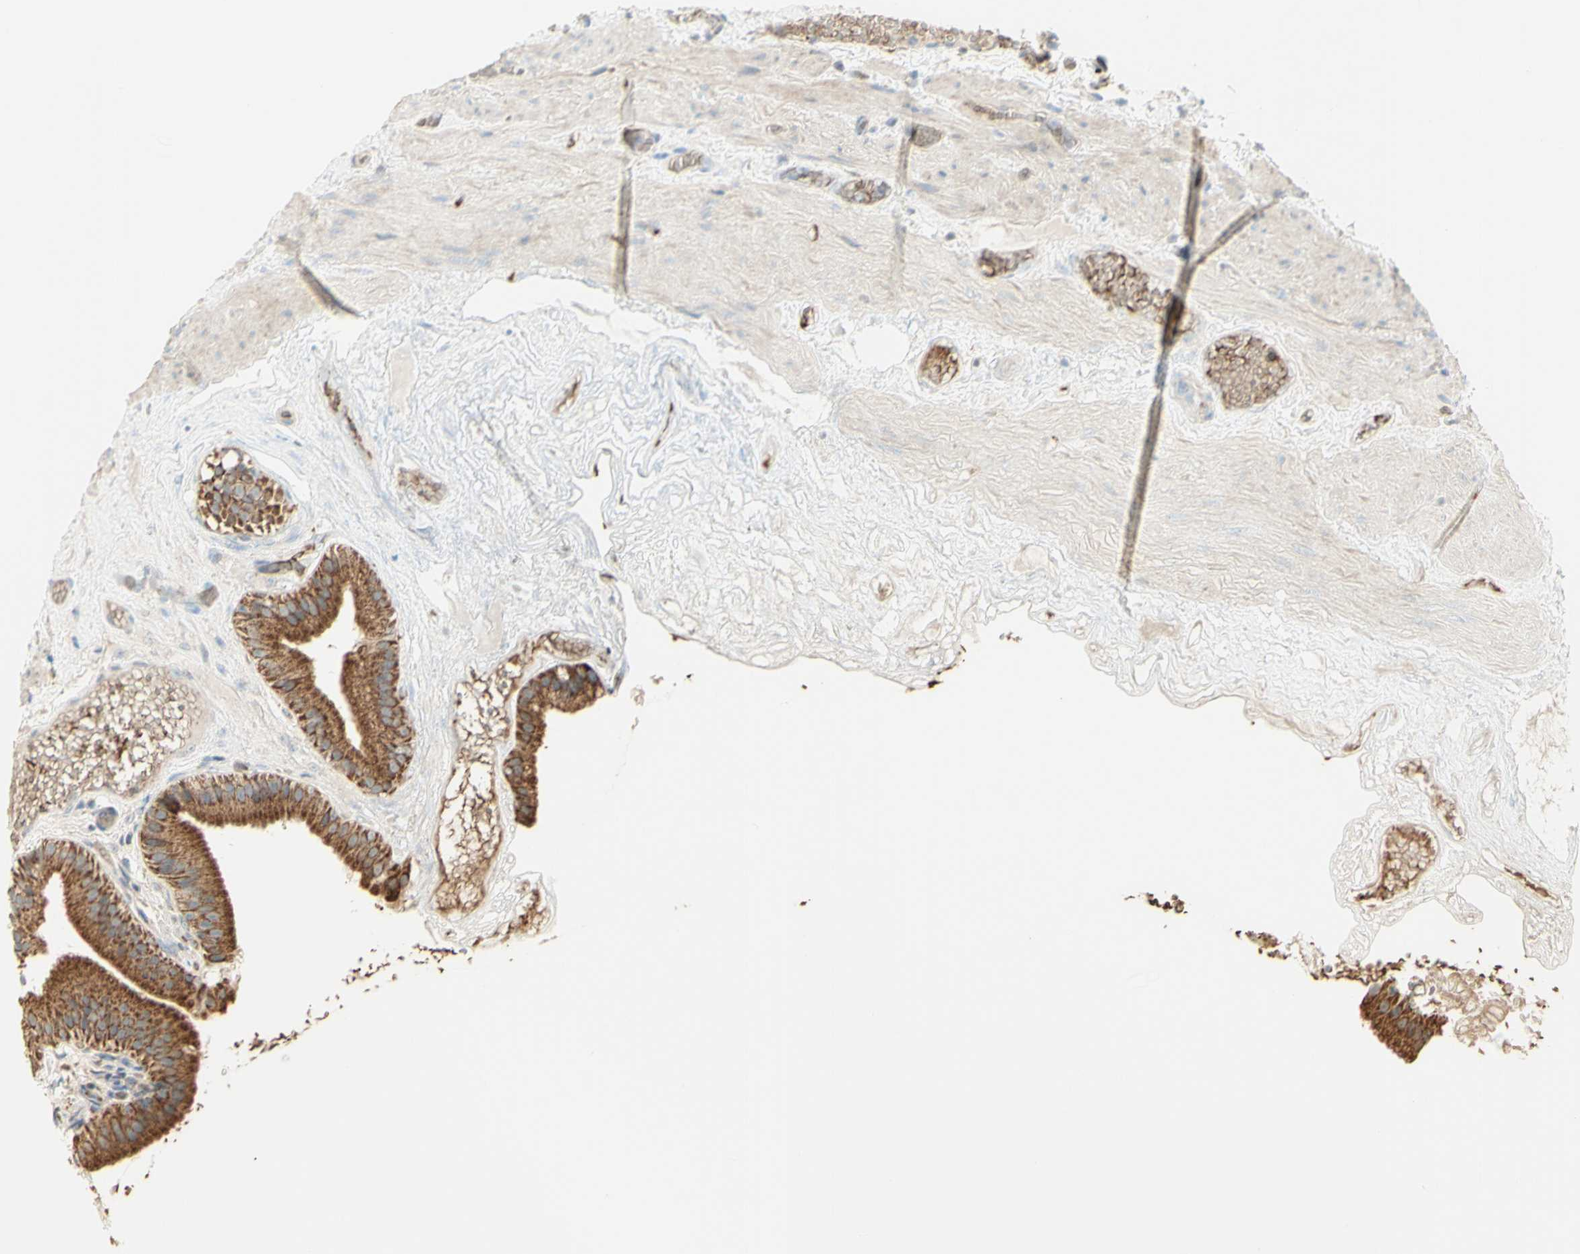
{"staining": {"intensity": "moderate", "quantity": ">75%", "location": "cytoplasmic/membranous"}, "tissue": "gallbladder", "cell_type": "Glandular cells", "image_type": "normal", "snomed": [{"axis": "morphology", "description": "Normal tissue, NOS"}, {"axis": "topography", "description": "Gallbladder"}], "caption": "Gallbladder stained with immunohistochemistry (IHC) displays moderate cytoplasmic/membranous expression in approximately >75% of glandular cells. The protein is shown in brown color, while the nuclei are stained blue.", "gene": "LETM1", "patient": {"sex": "female", "age": 26}}